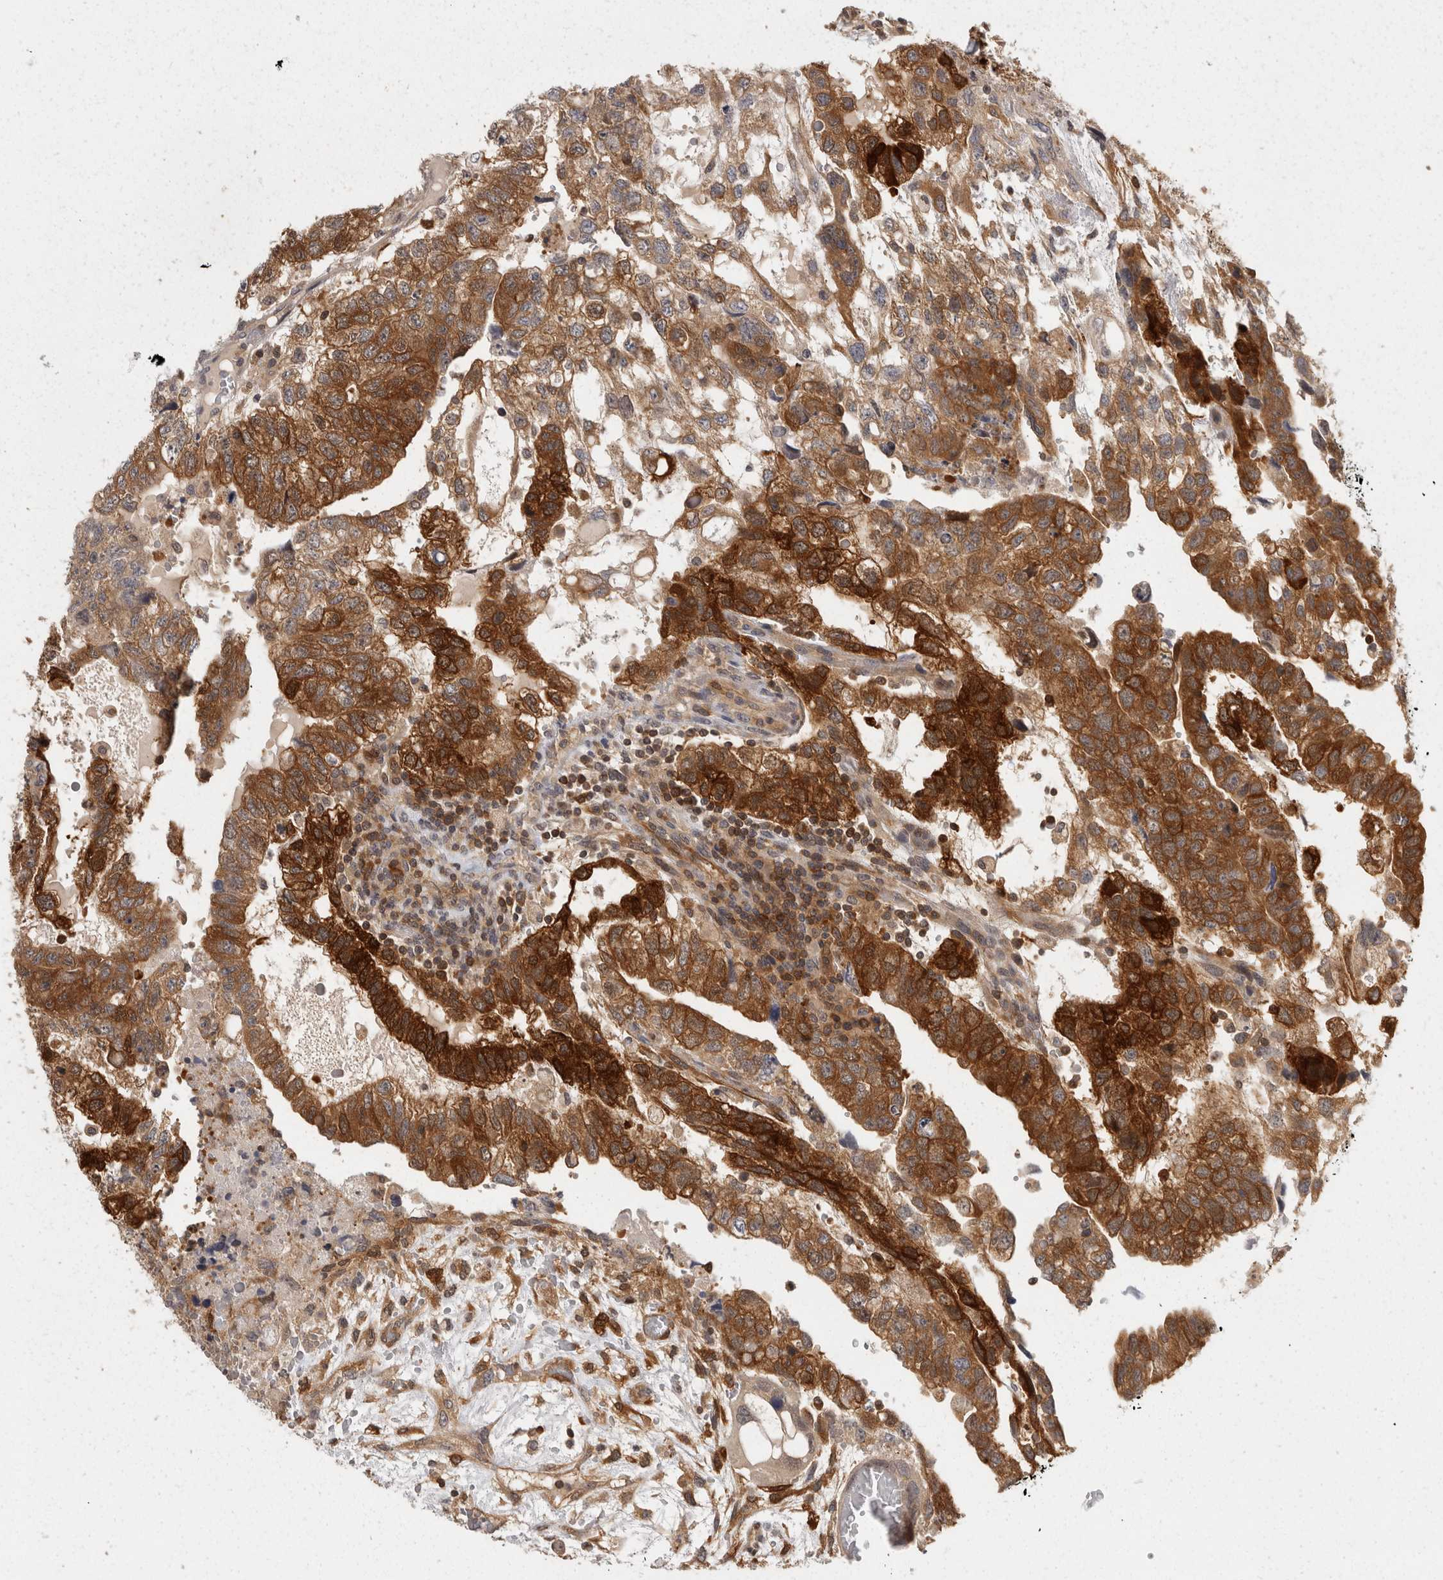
{"staining": {"intensity": "strong", "quantity": "25%-75%", "location": "cytoplasmic/membranous,nuclear"}, "tissue": "testis cancer", "cell_type": "Tumor cells", "image_type": "cancer", "snomed": [{"axis": "morphology", "description": "Carcinoma, Embryonal, NOS"}, {"axis": "topography", "description": "Testis"}], "caption": "This micrograph reveals embryonal carcinoma (testis) stained with immunohistochemistry (IHC) to label a protein in brown. The cytoplasmic/membranous and nuclear of tumor cells show strong positivity for the protein. Nuclei are counter-stained blue.", "gene": "ACAT2", "patient": {"sex": "male", "age": 36}}